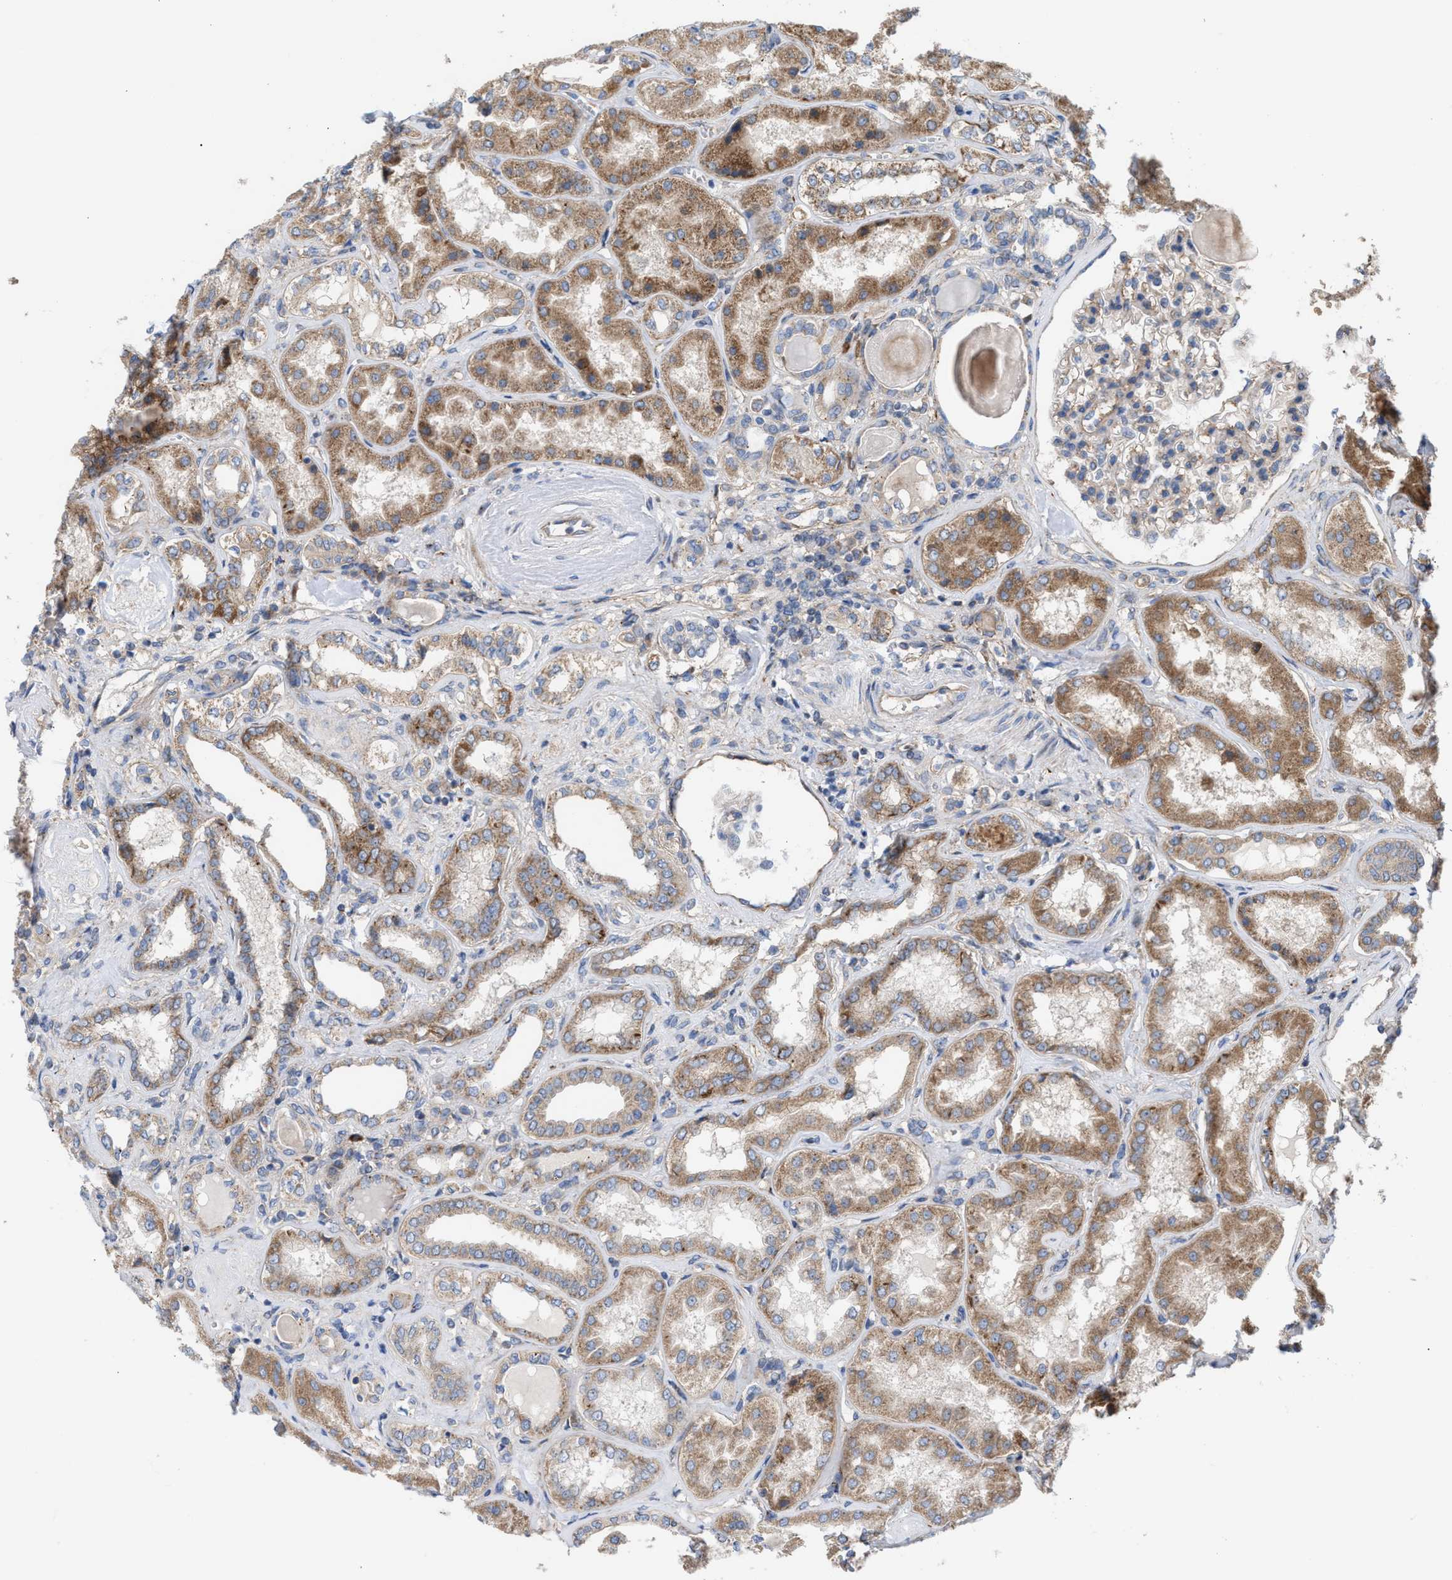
{"staining": {"intensity": "negative", "quantity": "none", "location": "none"}, "tissue": "kidney", "cell_type": "Cells in glomeruli", "image_type": "normal", "snomed": [{"axis": "morphology", "description": "Normal tissue, NOS"}, {"axis": "topography", "description": "Kidney"}], "caption": "The micrograph displays no staining of cells in glomeruli in benign kidney.", "gene": "OXSM", "patient": {"sex": "female", "age": 56}}